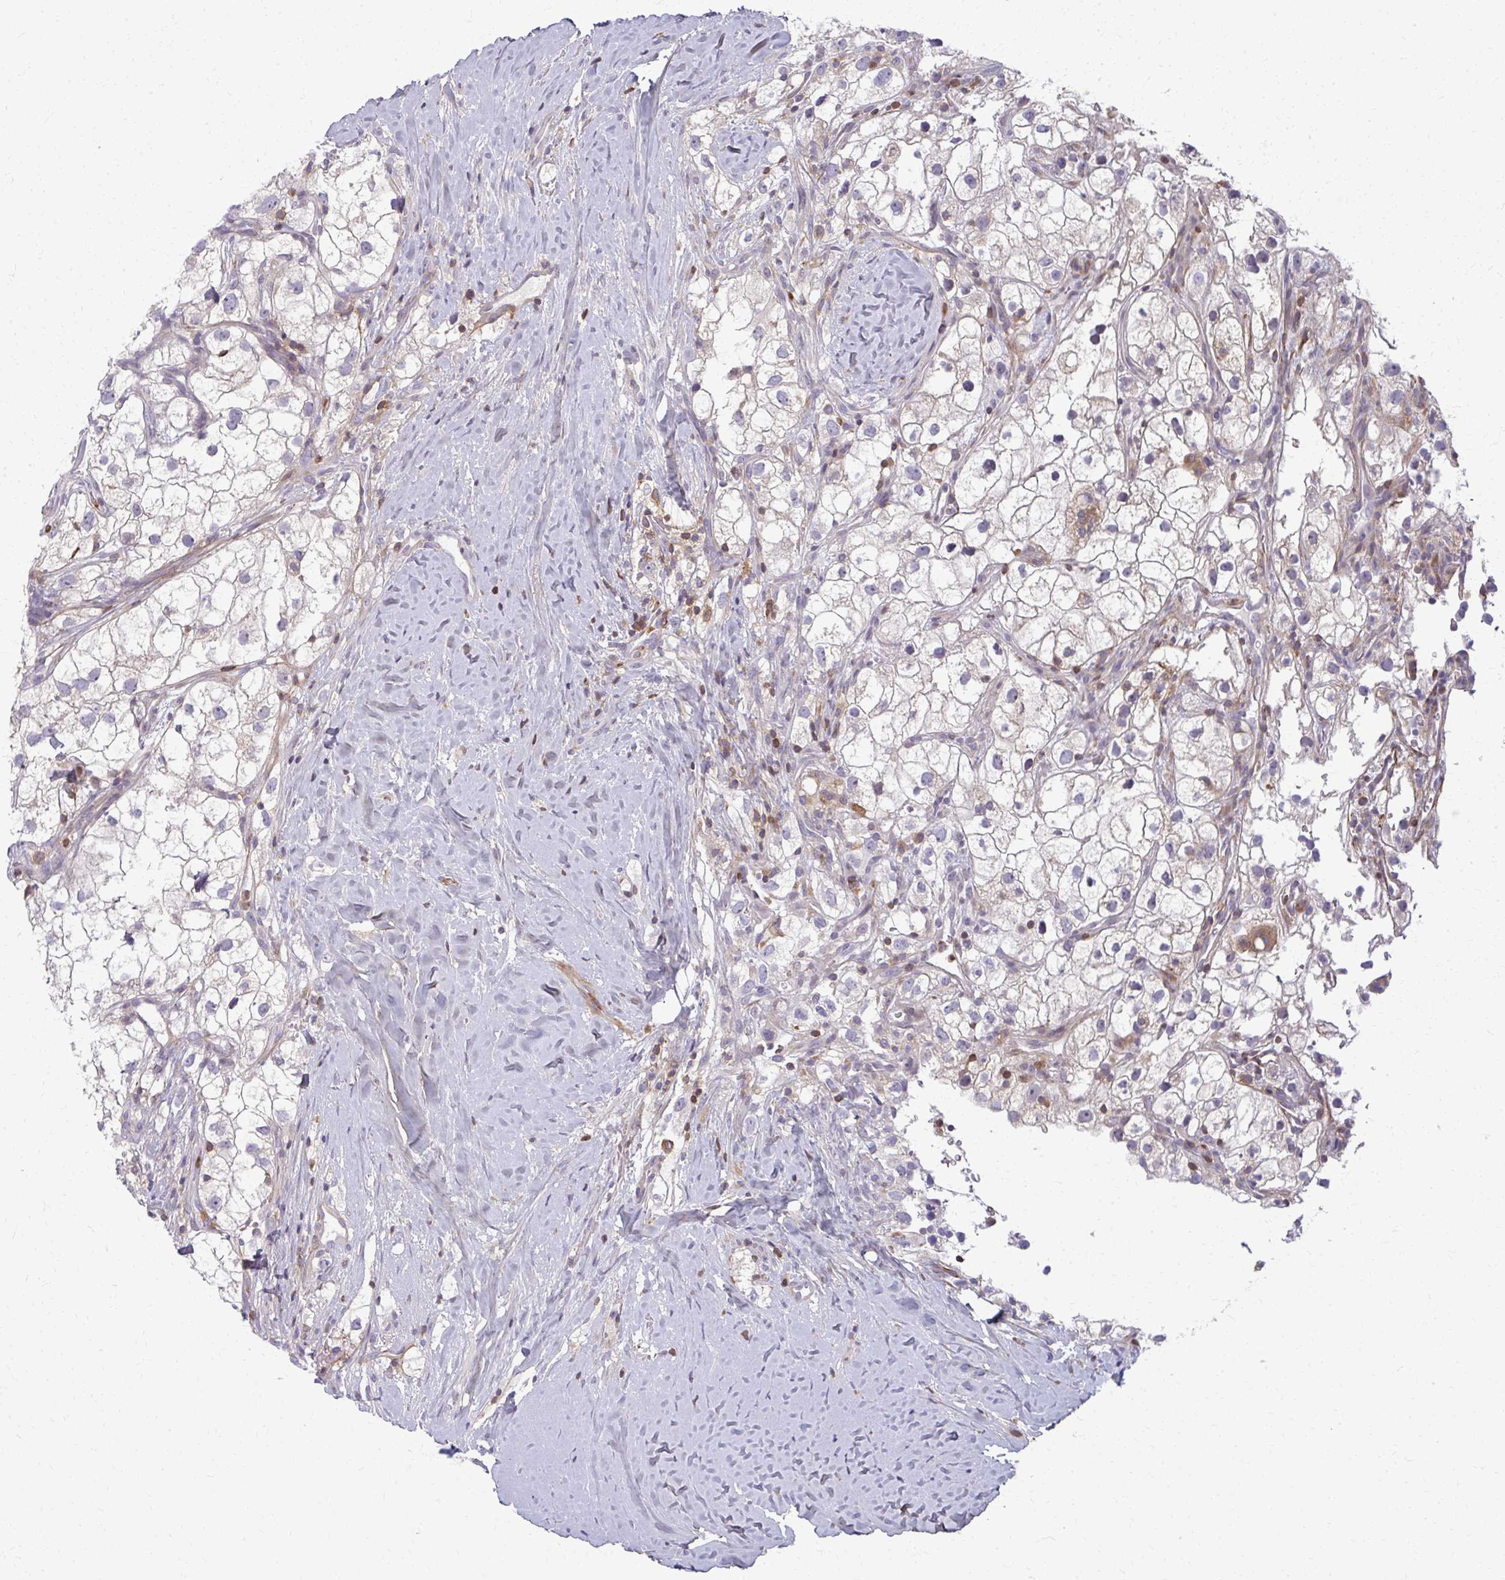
{"staining": {"intensity": "negative", "quantity": "none", "location": "none"}, "tissue": "renal cancer", "cell_type": "Tumor cells", "image_type": "cancer", "snomed": [{"axis": "morphology", "description": "Adenocarcinoma, NOS"}, {"axis": "topography", "description": "Kidney"}], "caption": "Tumor cells show no significant expression in adenocarcinoma (renal).", "gene": "AP5M1", "patient": {"sex": "male", "age": 59}}